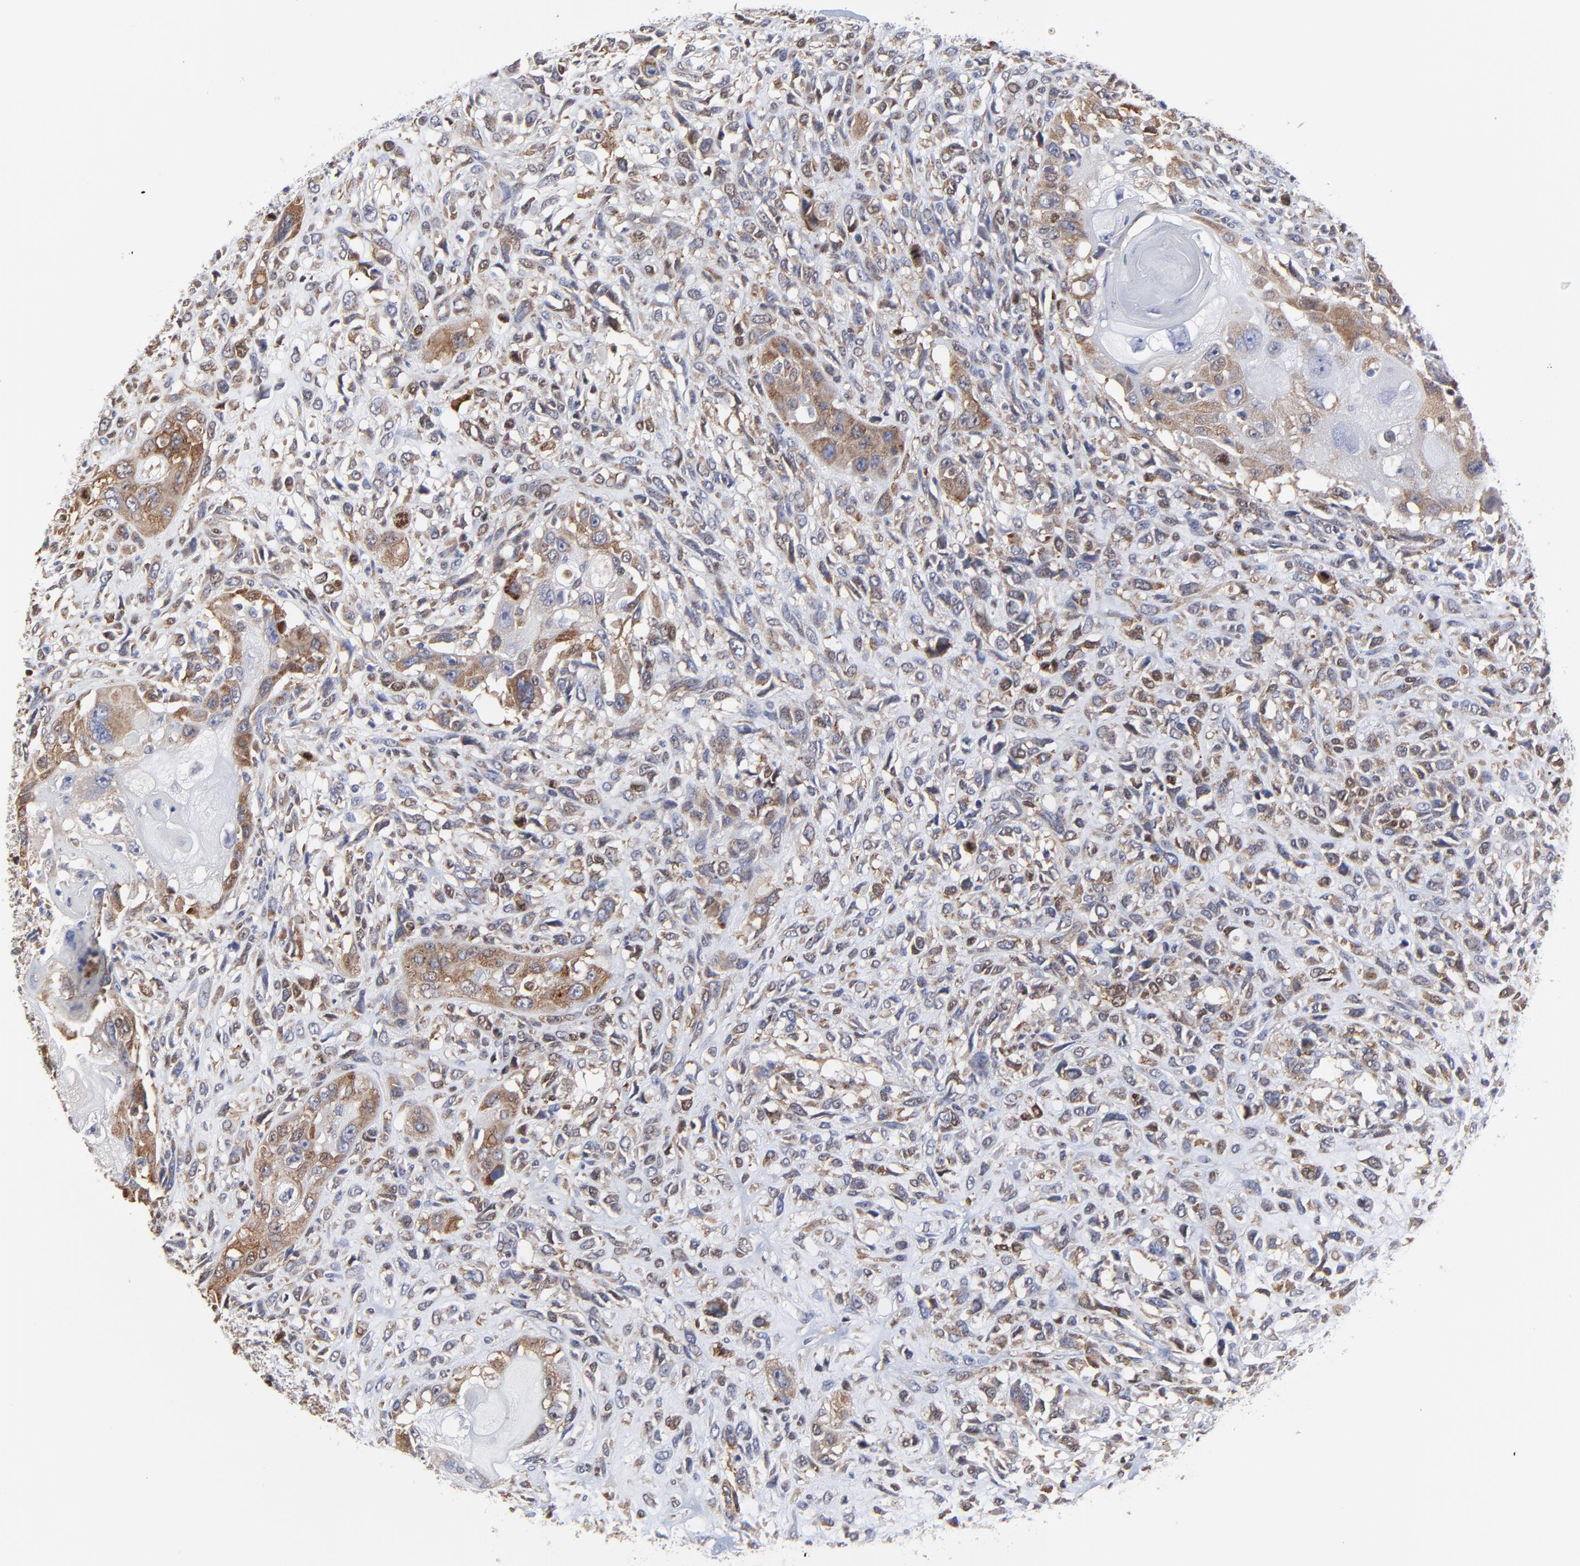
{"staining": {"intensity": "moderate", "quantity": ">75%", "location": "cytoplasmic/membranous"}, "tissue": "head and neck cancer", "cell_type": "Tumor cells", "image_type": "cancer", "snomed": [{"axis": "morphology", "description": "Squamous cell carcinoma, NOS"}, {"axis": "topography", "description": "Head-Neck"}], "caption": "Head and neck cancer stained with IHC displays moderate cytoplasmic/membranous staining in about >75% of tumor cells.", "gene": "NCAPH", "patient": {"sex": "male", "age": 64}}